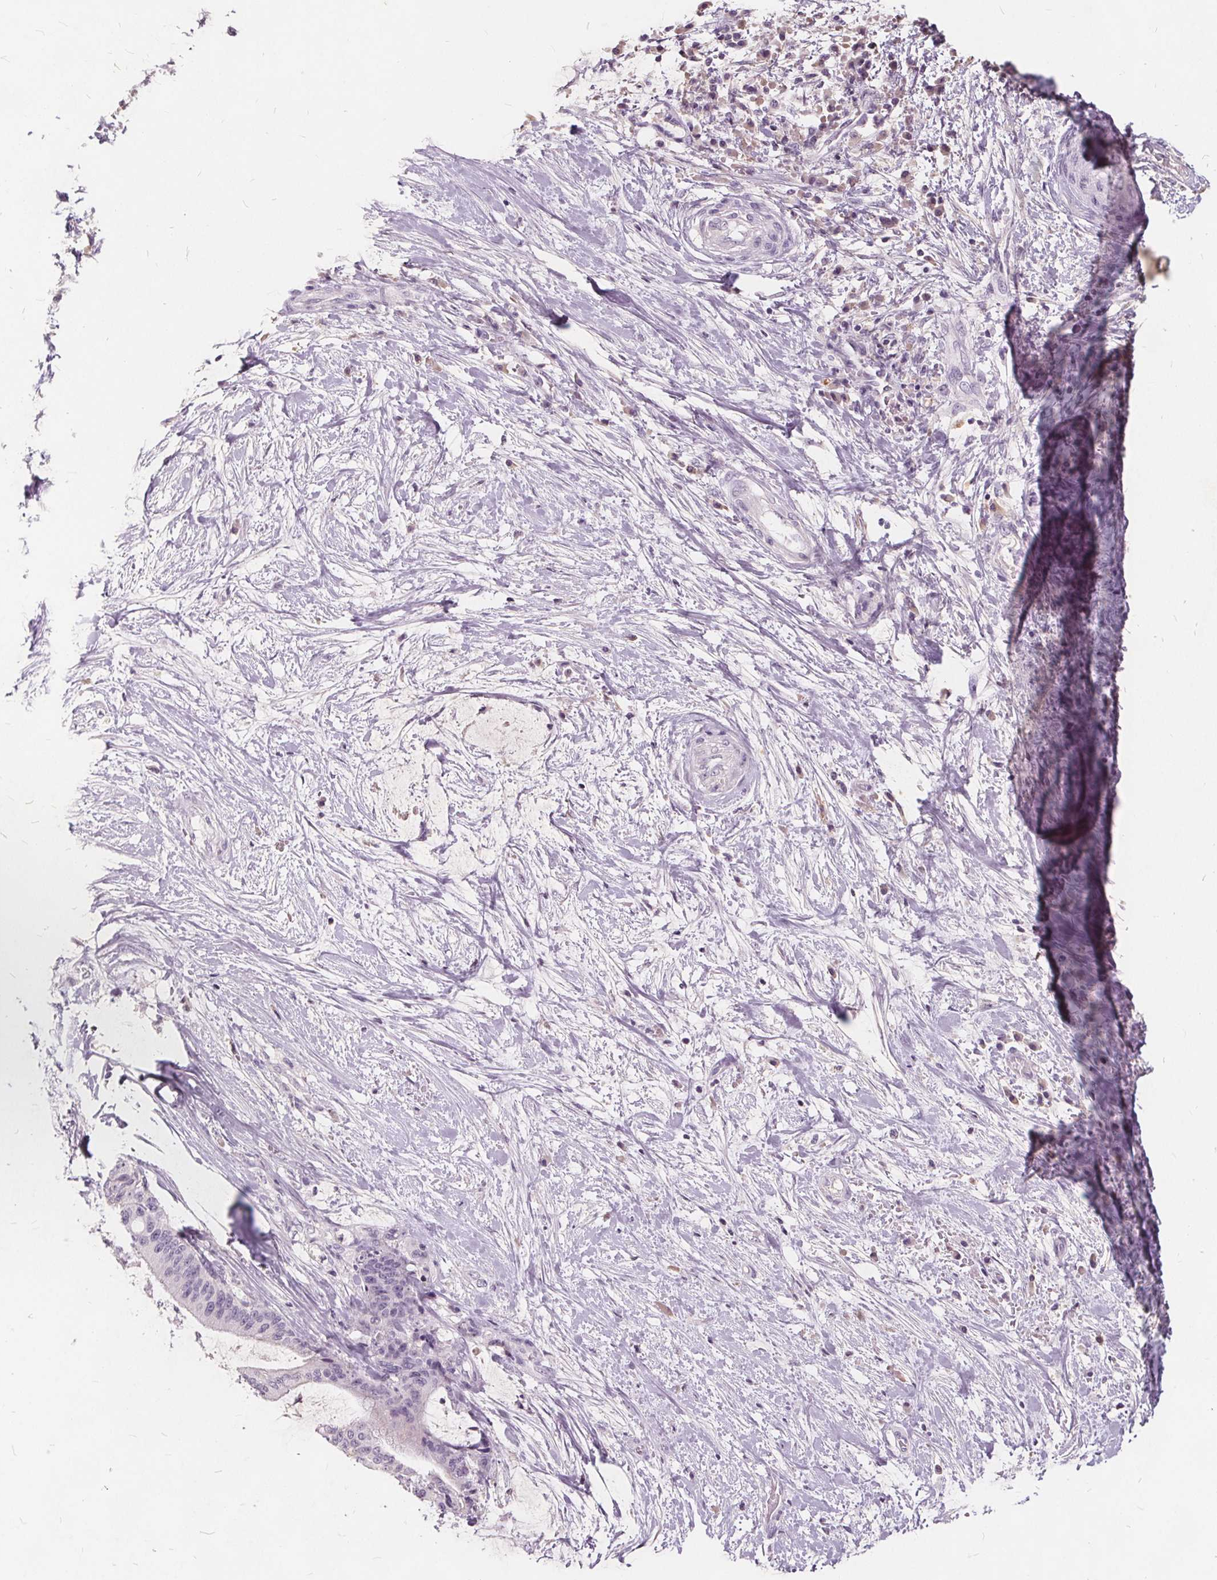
{"staining": {"intensity": "negative", "quantity": "none", "location": "none"}, "tissue": "liver cancer", "cell_type": "Tumor cells", "image_type": "cancer", "snomed": [{"axis": "morphology", "description": "Cholangiocarcinoma"}, {"axis": "topography", "description": "Liver"}], "caption": "High magnification brightfield microscopy of liver cancer stained with DAB (3,3'-diaminobenzidine) (brown) and counterstained with hematoxylin (blue): tumor cells show no significant staining. (Stains: DAB immunohistochemistry with hematoxylin counter stain, Microscopy: brightfield microscopy at high magnification).", "gene": "PLA2G2E", "patient": {"sex": "female", "age": 73}}